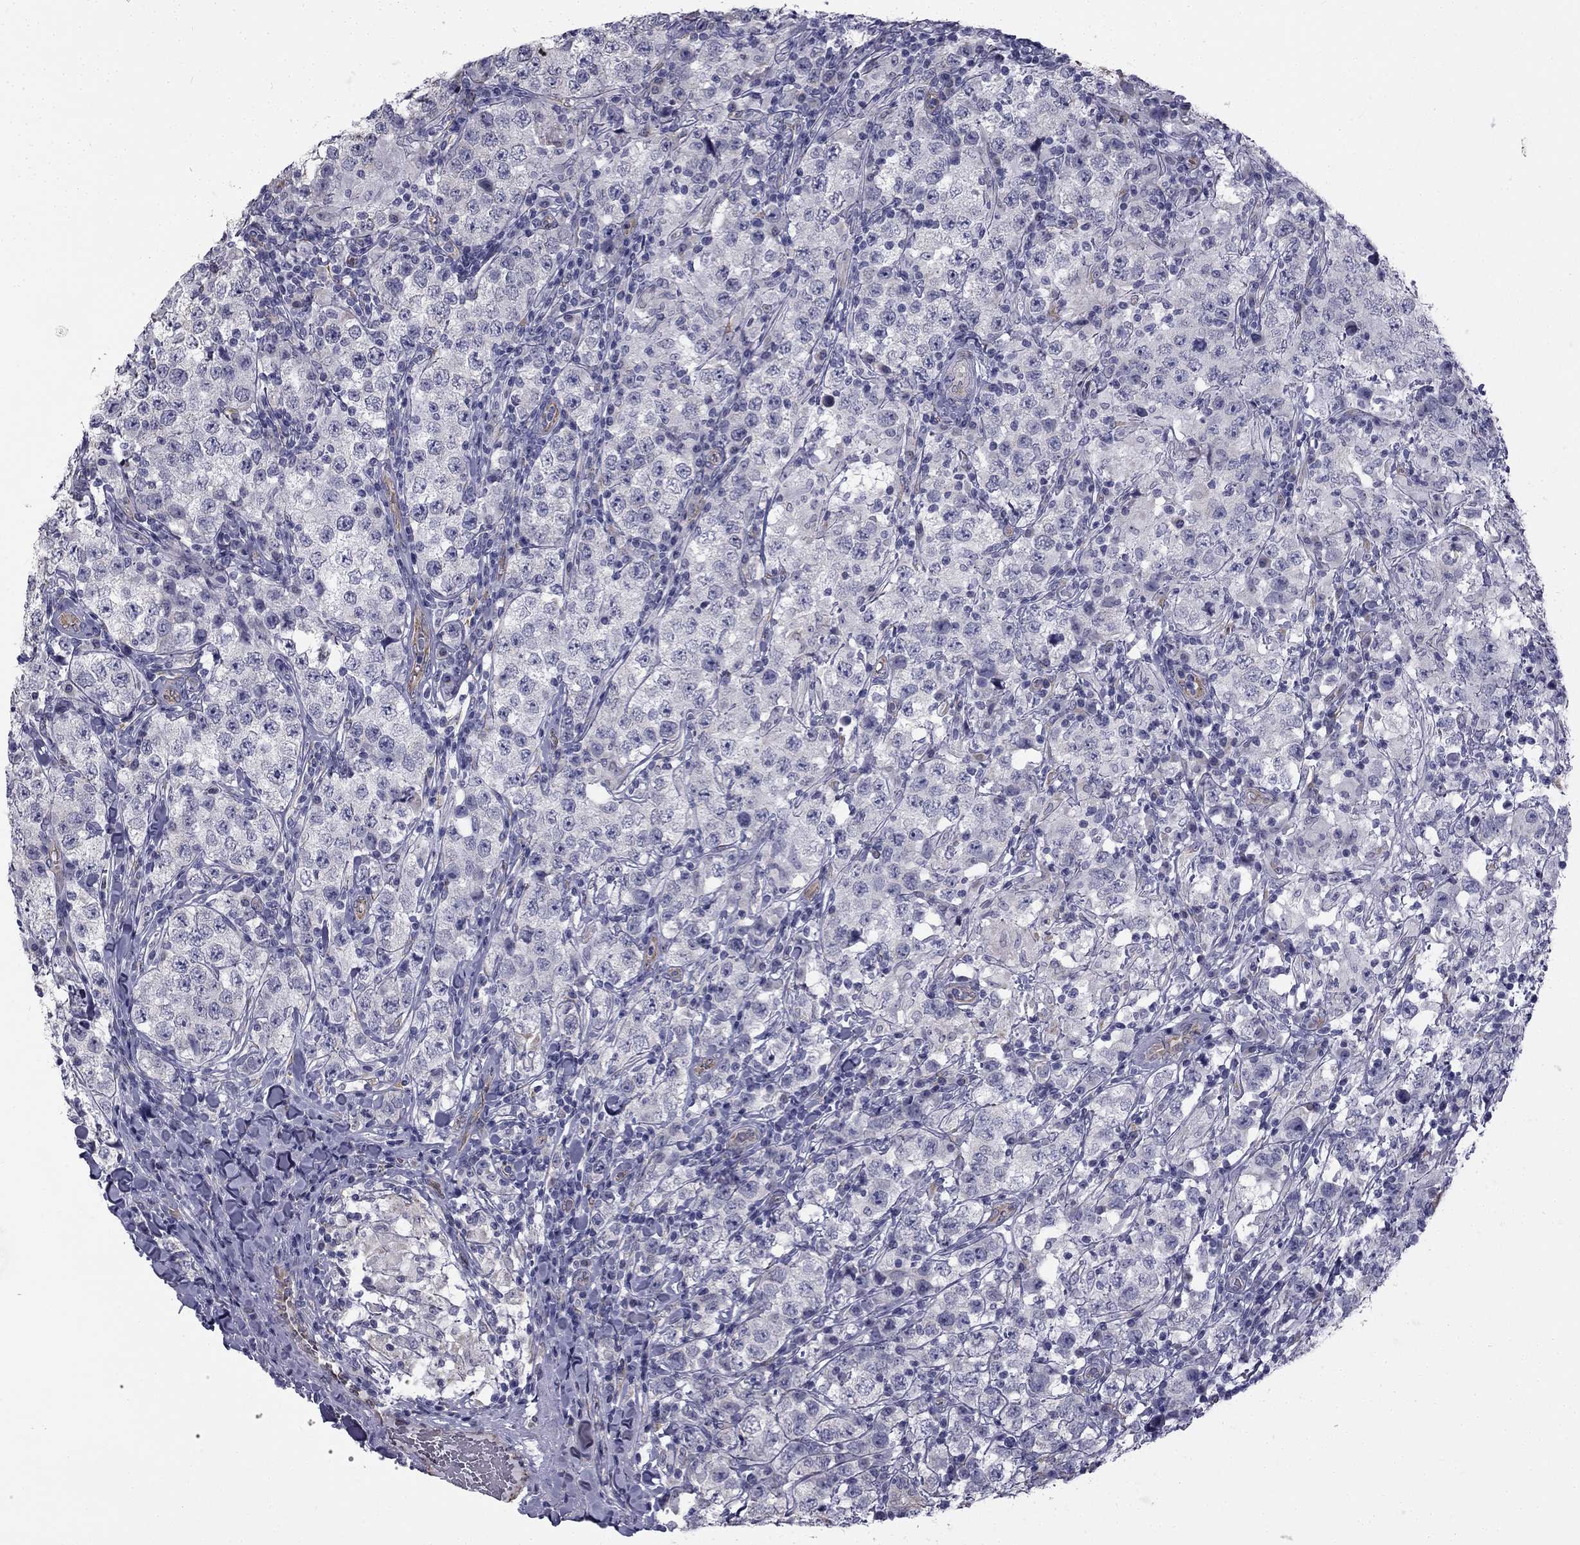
{"staining": {"intensity": "negative", "quantity": "none", "location": "none"}, "tissue": "testis cancer", "cell_type": "Tumor cells", "image_type": "cancer", "snomed": [{"axis": "morphology", "description": "Seminoma, NOS"}, {"axis": "morphology", "description": "Carcinoma, Embryonal, NOS"}, {"axis": "topography", "description": "Testis"}], "caption": "A high-resolution histopathology image shows immunohistochemistry (IHC) staining of testis cancer, which demonstrates no significant expression in tumor cells. (Stains: DAB immunohistochemistry (IHC) with hematoxylin counter stain, Microscopy: brightfield microscopy at high magnification).", "gene": "CCDC40", "patient": {"sex": "male", "age": 41}}